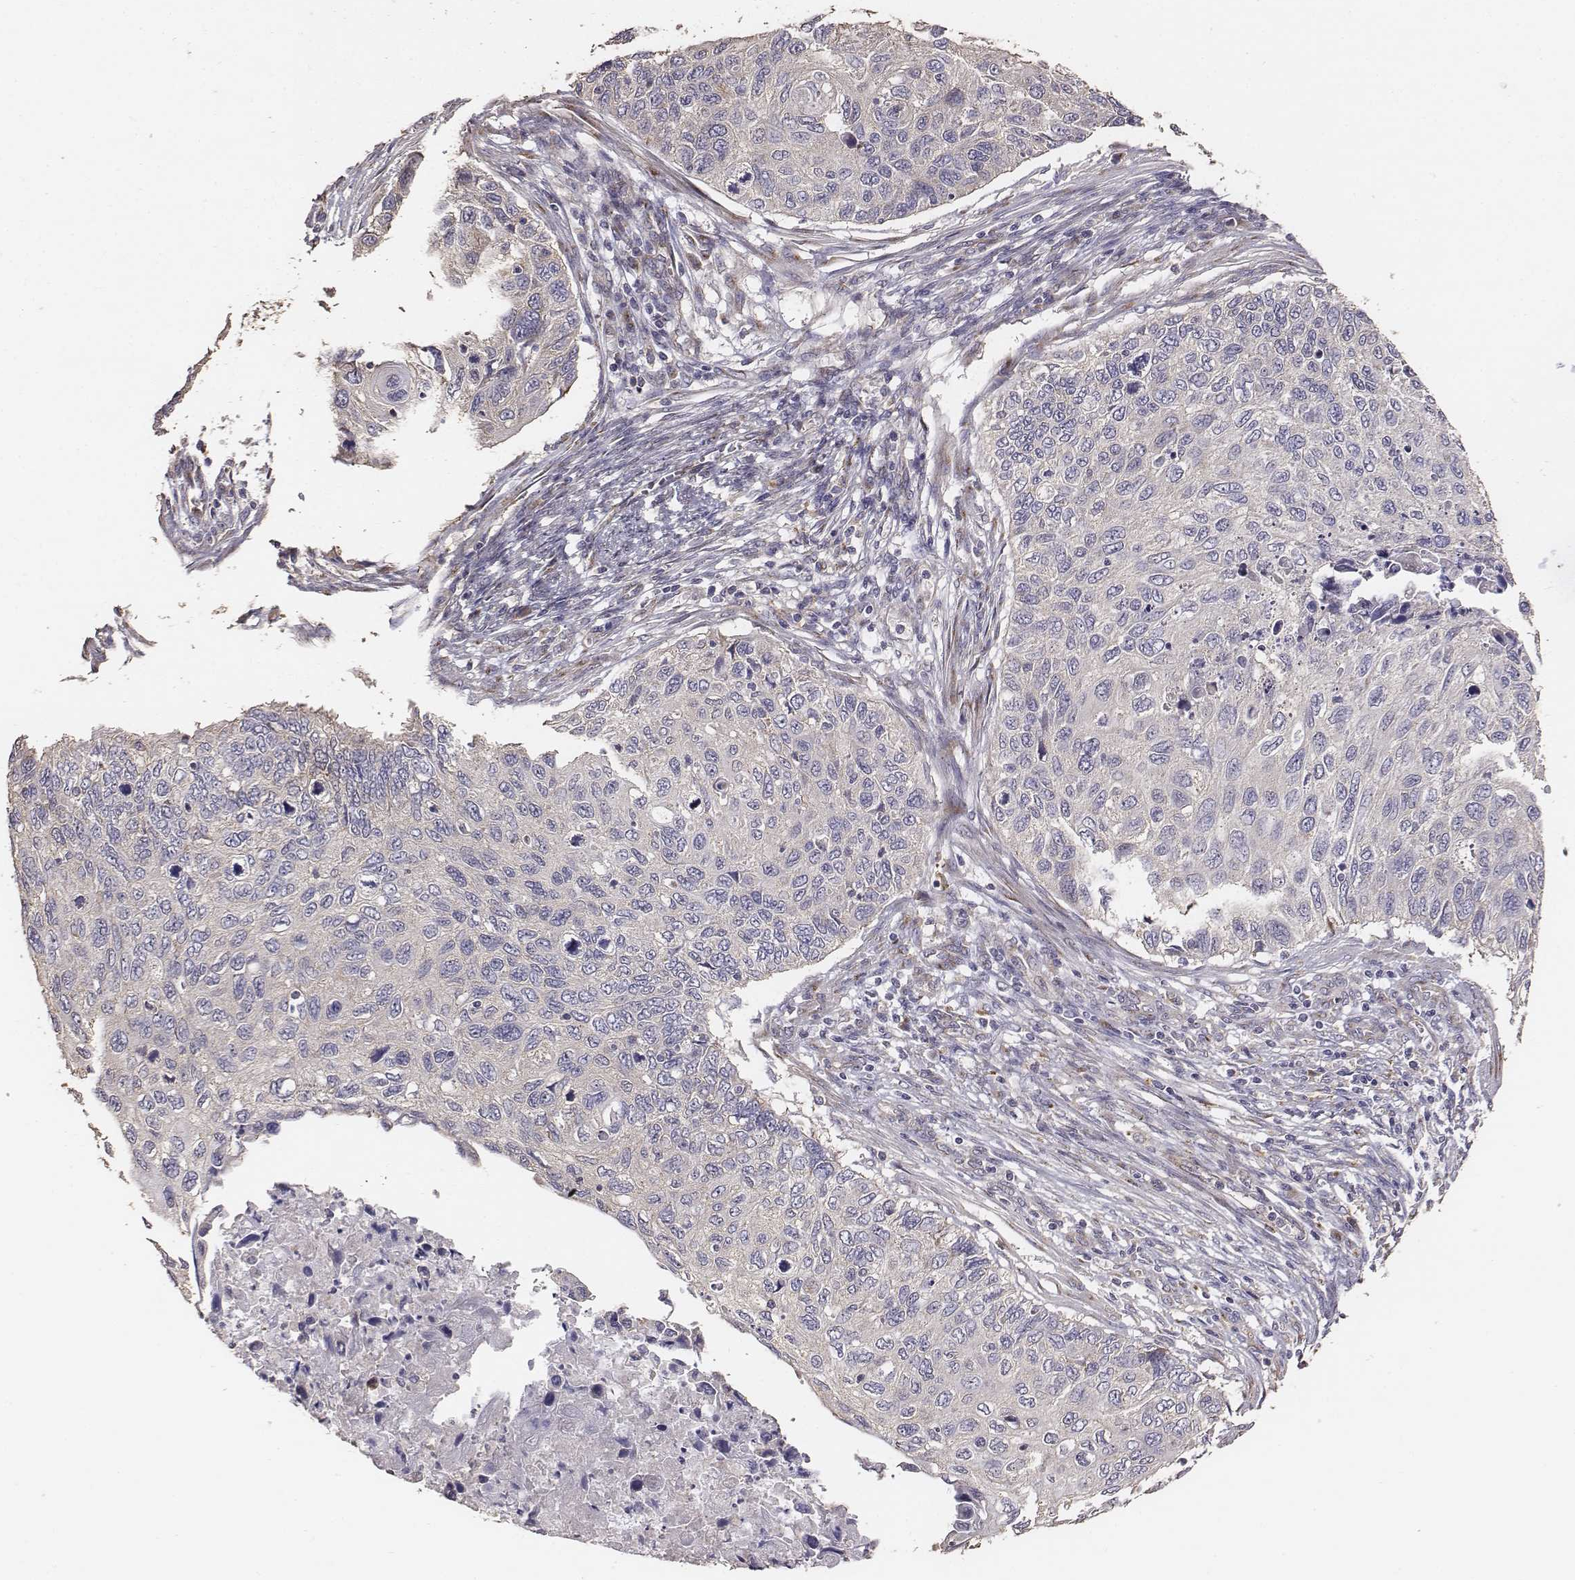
{"staining": {"intensity": "negative", "quantity": "none", "location": "none"}, "tissue": "cervical cancer", "cell_type": "Tumor cells", "image_type": "cancer", "snomed": [{"axis": "morphology", "description": "Squamous cell carcinoma, NOS"}, {"axis": "topography", "description": "Cervix"}], "caption": "IHC of human cervical squamous cell carcinoma reveals no expression in tumor cells.", "gene": "AP1B1", "patient": {"sex": "female", "age": 70}}